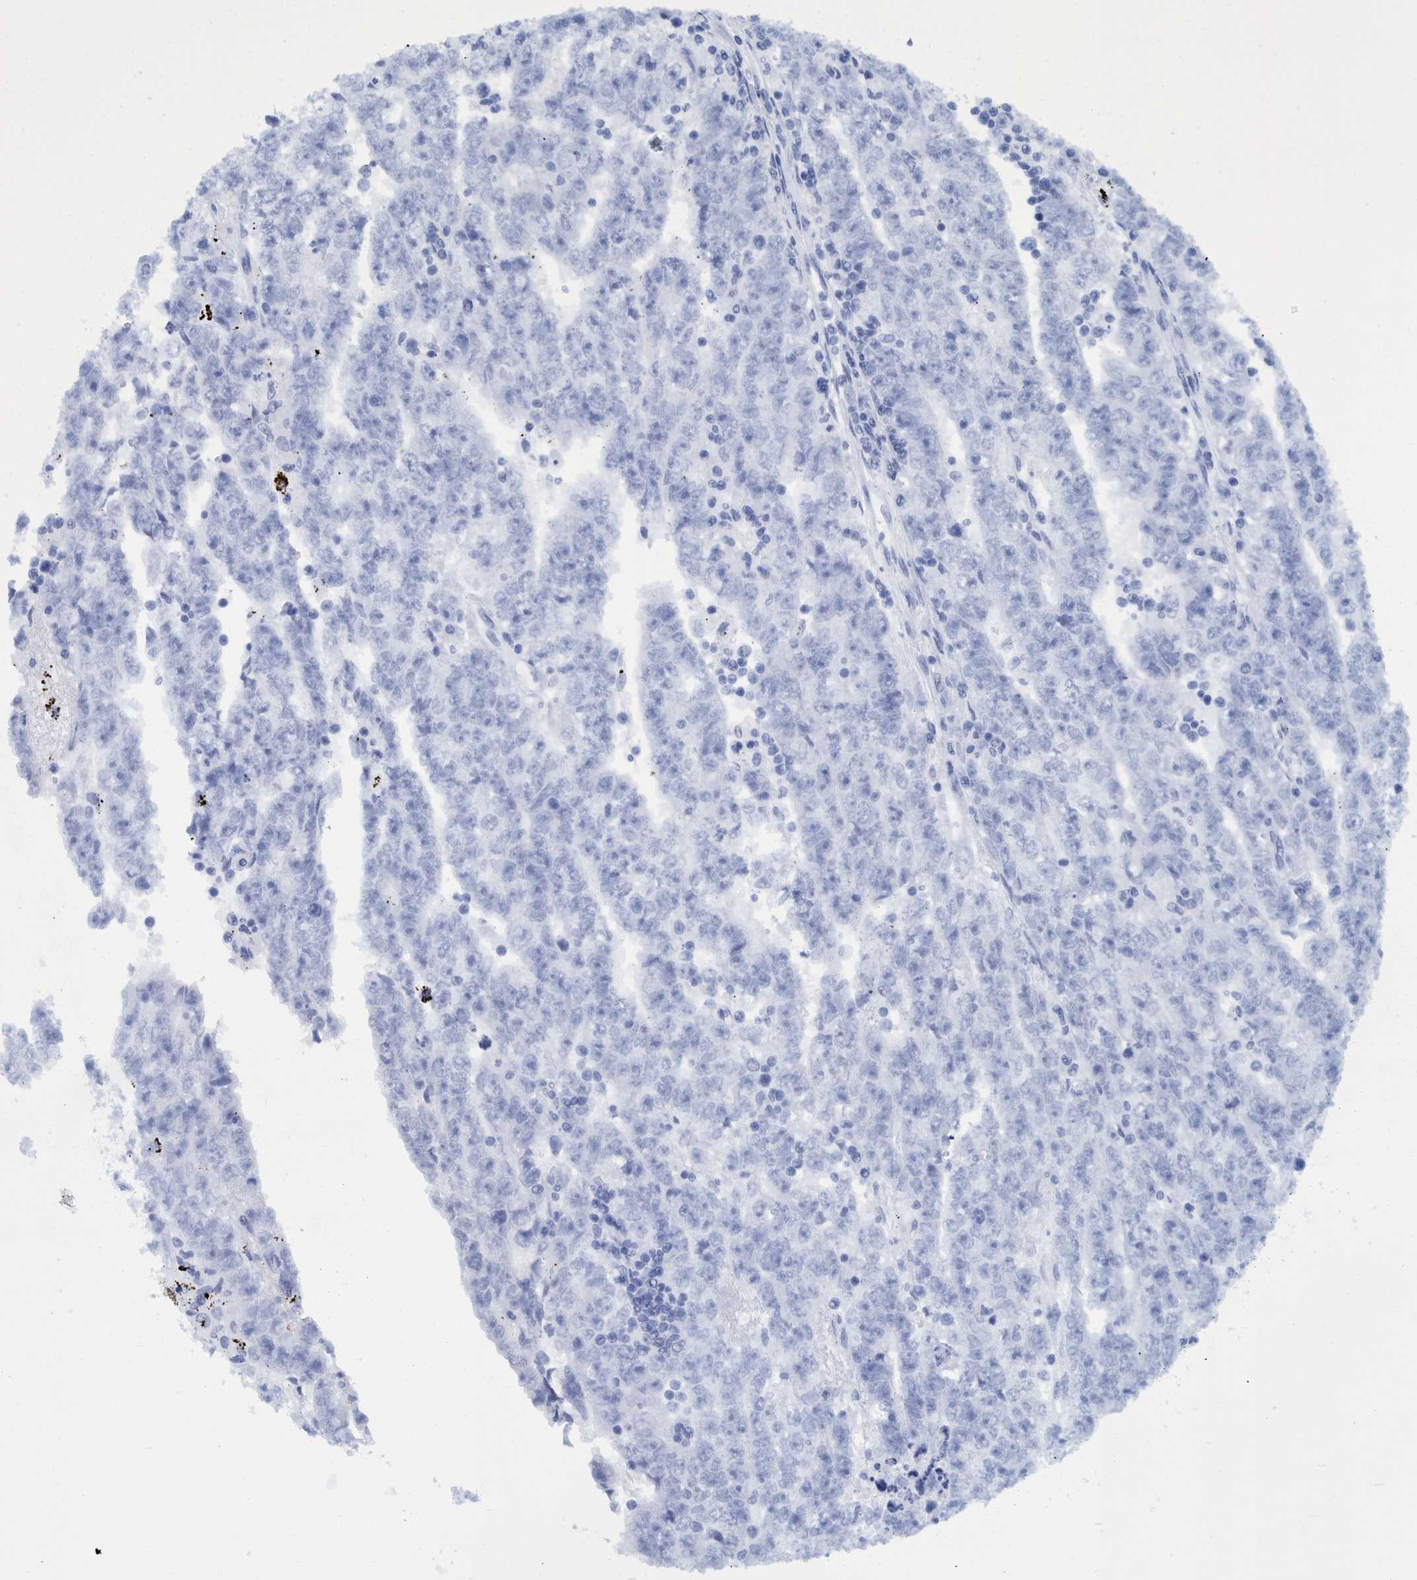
{"staining": {"intensity": "negative", "quantity": "none", "location": "none"}, "tissue": "testis cancer", "cell_type": "Tumor cells", "image_type": "cancer", "snomed": [{"axis": "morphology", "description": "Carcinoma, Embryonal, NOS"}, {"axis": "topography", "description": "Testis"}], "caption": "Immunohistochemistry (IHC) histopathology image of neoplastic tissue: embryonal carcinoma (testis) stained with DAB (3,3'-diaminobenzidine) reveals no significant protein expression in tumor cells.", "gene": "BZW2", "patient": {"sex": "male", "age": 25}}